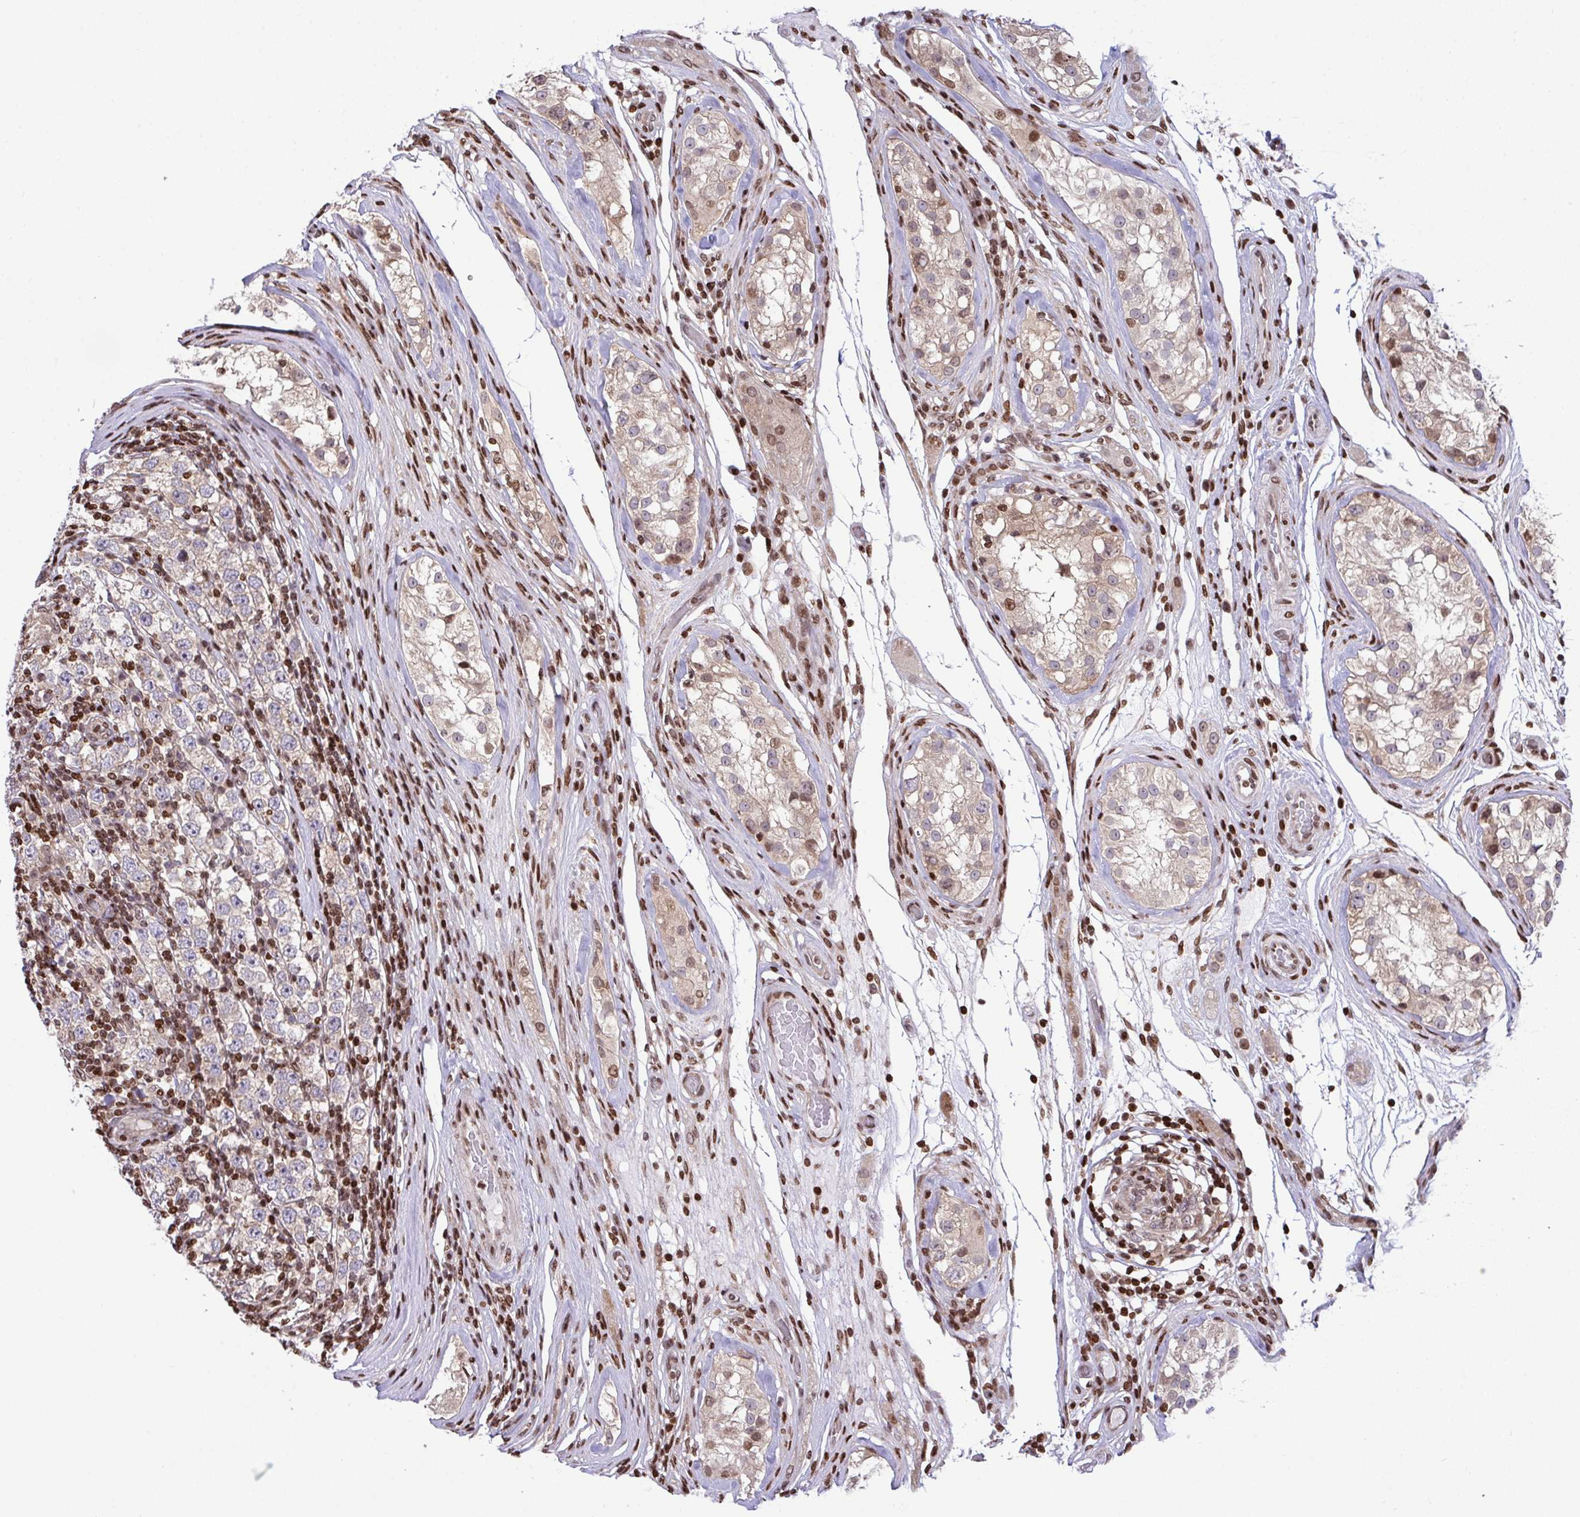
{"staining": {"intensity": "negative", "quantity": "none", "location": "none"}, "tissue": "testis cancer", "cell_type": "Tumor cells", "image_type": "cancer", "snomed": [{"axis": "morphology", "description": "Normal tissue, NOS"}, {"axis": "morphology", "description": "Urothelial carcinoma, High grade"}, {"axis": "morphology", "description": "Seminoma, NOS"}, {"axis": "morphology", "description": "Carcinoma, Embryonal, NOS"}, {"axis": "topography", "description": "Urinary bladder"}, {"axis": "topography", "description": "Testis"}], "caption": "The image reveals no staining of tumor cells in testis embryonal carcinoma.", "gene": "RAPGEF5", "patient": {"sex": "male", "age": 41}}